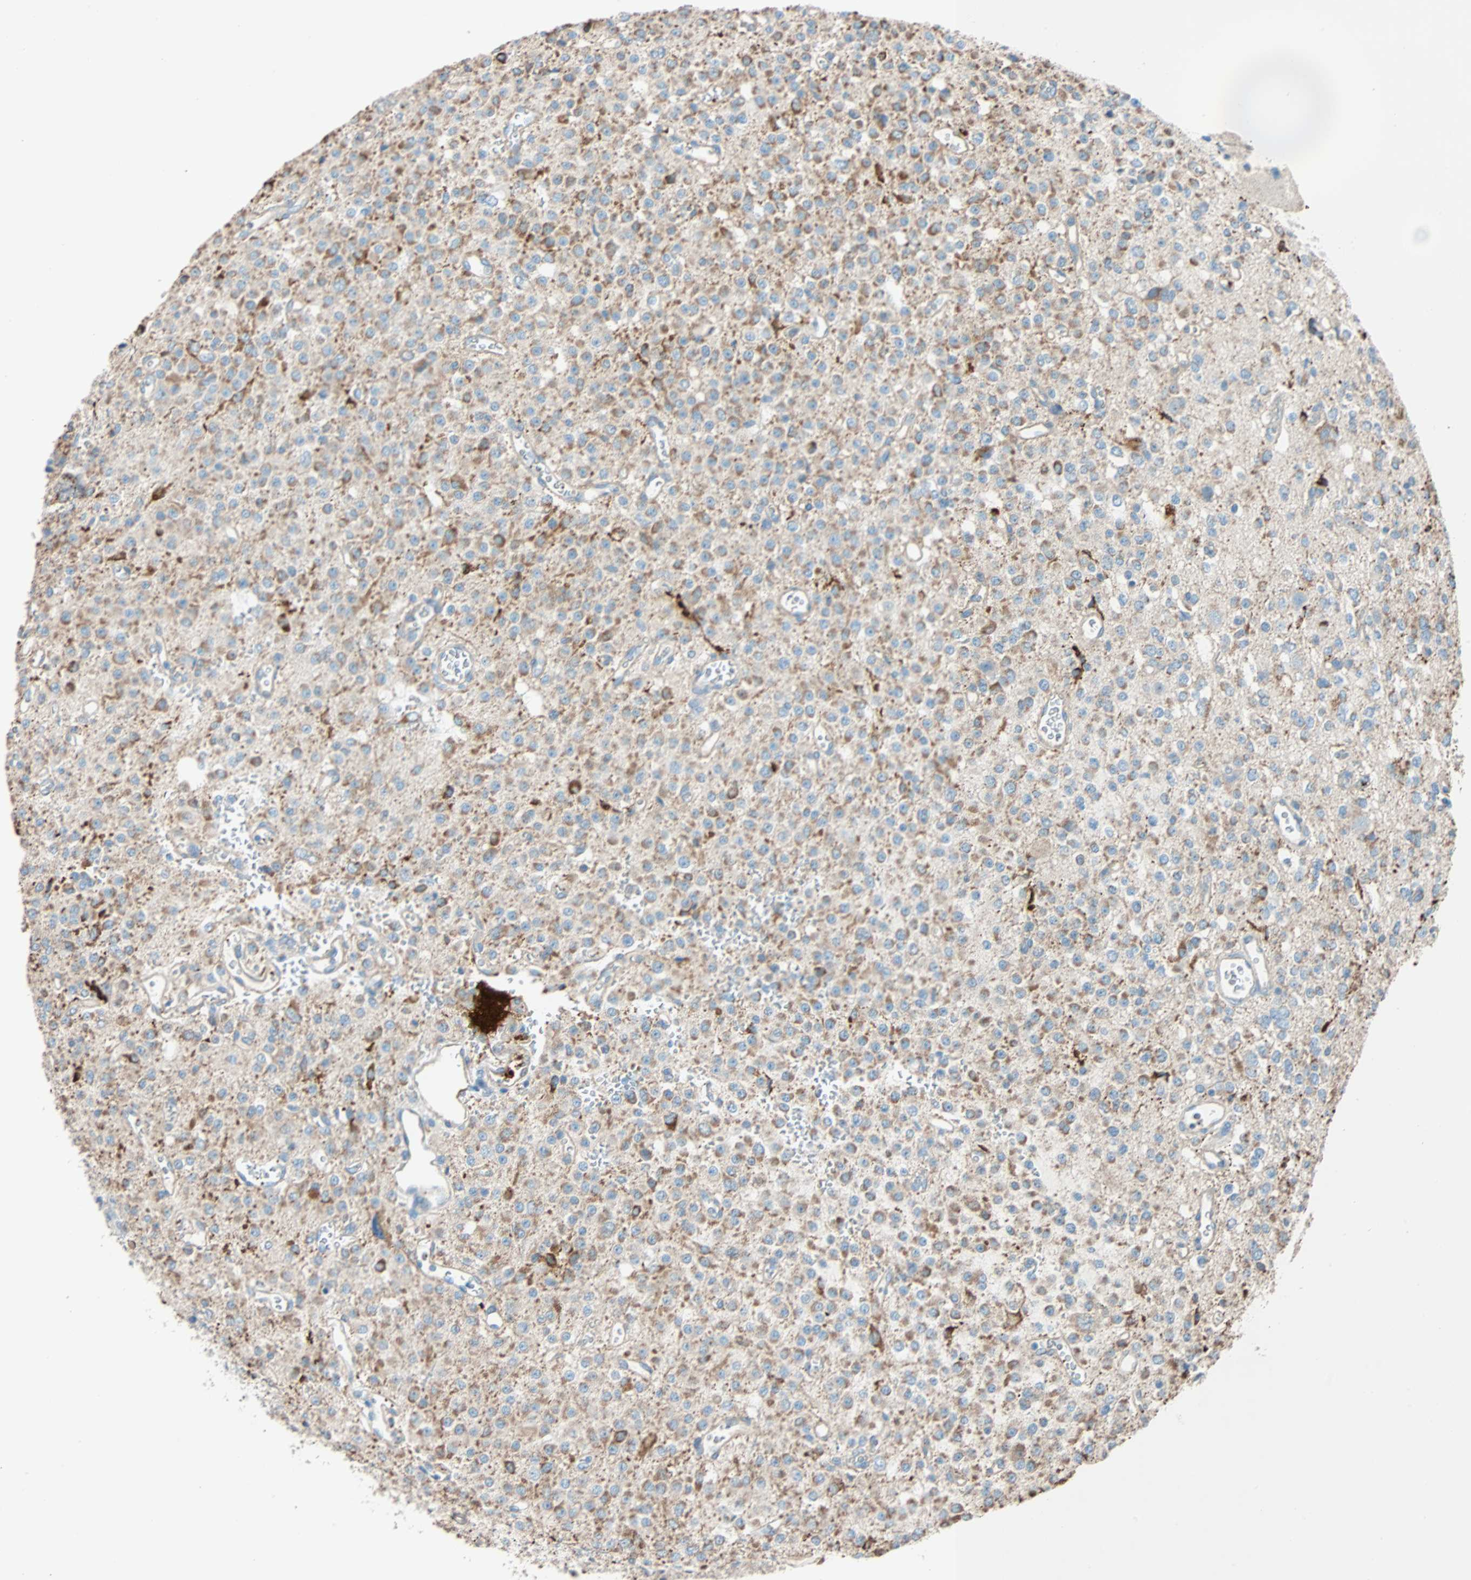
{"staining": {"intensity": "moderate", "quantity": "25%-75%", "location": "cytoplasmic/membranous"}, "tissue": "glioma", "cell_type": "Tumor cells", "image_type": "cancer", "snomed": [{"axis": "morphology", "description": "Glioma, malignant, Low grade"}, {"axis": "topography", "description": "Brain"}], "caption": "About 25%-75% of tumor cells in human glioma demonstrate moderate cytoplasmic/membranous protein staining as visualized by brown immunohistochemical staining.", "gene": "LY6G6F", "patient": {"sex": "male", "age": 38}}